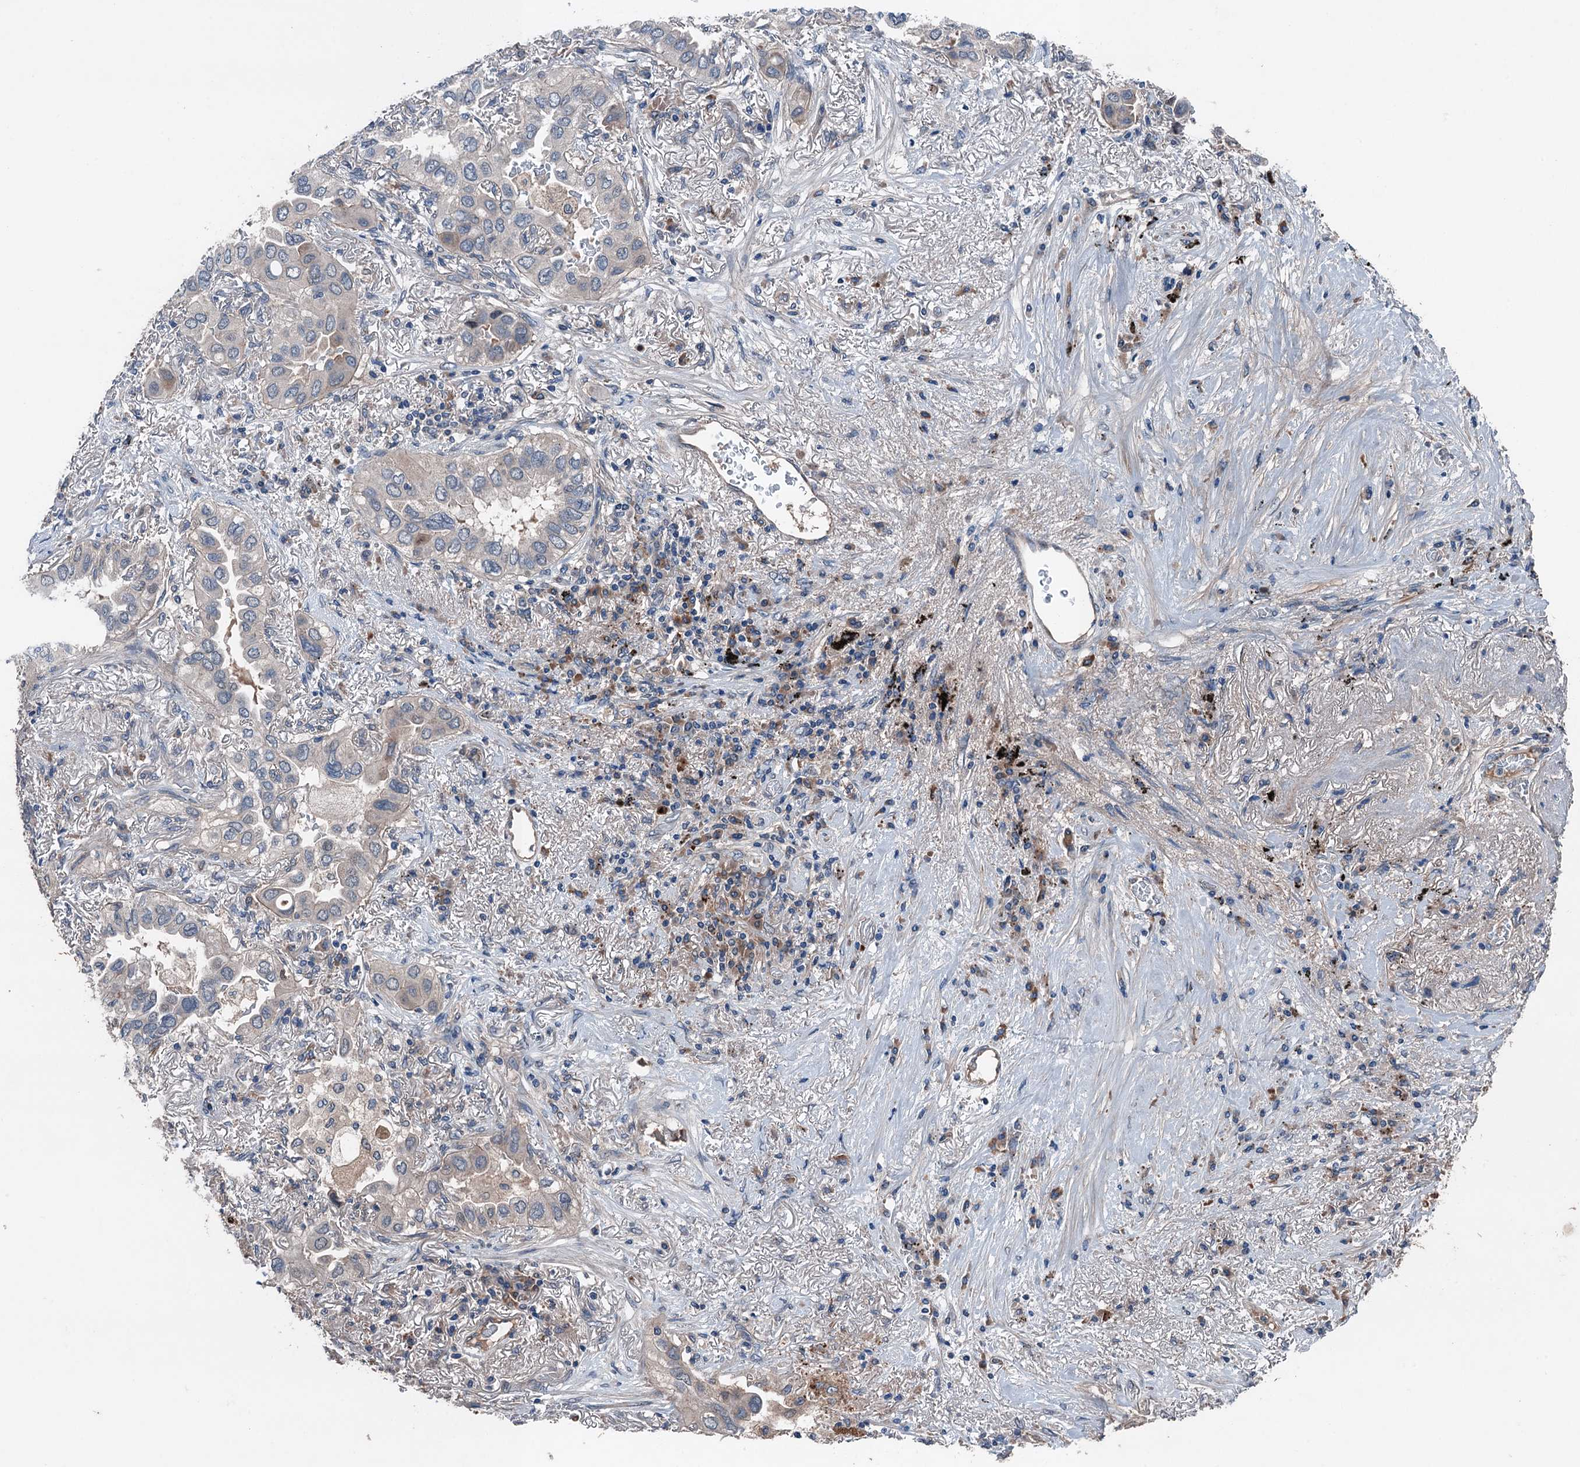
{"staining": {"intensity": "weak", "quantity": "<25%", "location": "cytoplasmic/membranous"}, "tissue": "lung cancer", "cell_type": "Tumor cells", "image_type": "cancer", "snomed": [{"axis": "morphology", "description": "Adenocarcinoma, NOS"}, {"axis": "topography", "description": "Lung"}], "caption": "Protein analysis of lung cancer (adenocarcinoma) displays no significant staining in tumor cells.", "gene": "SLC2A10", "patient": {"sex": "female", "age": 76}}